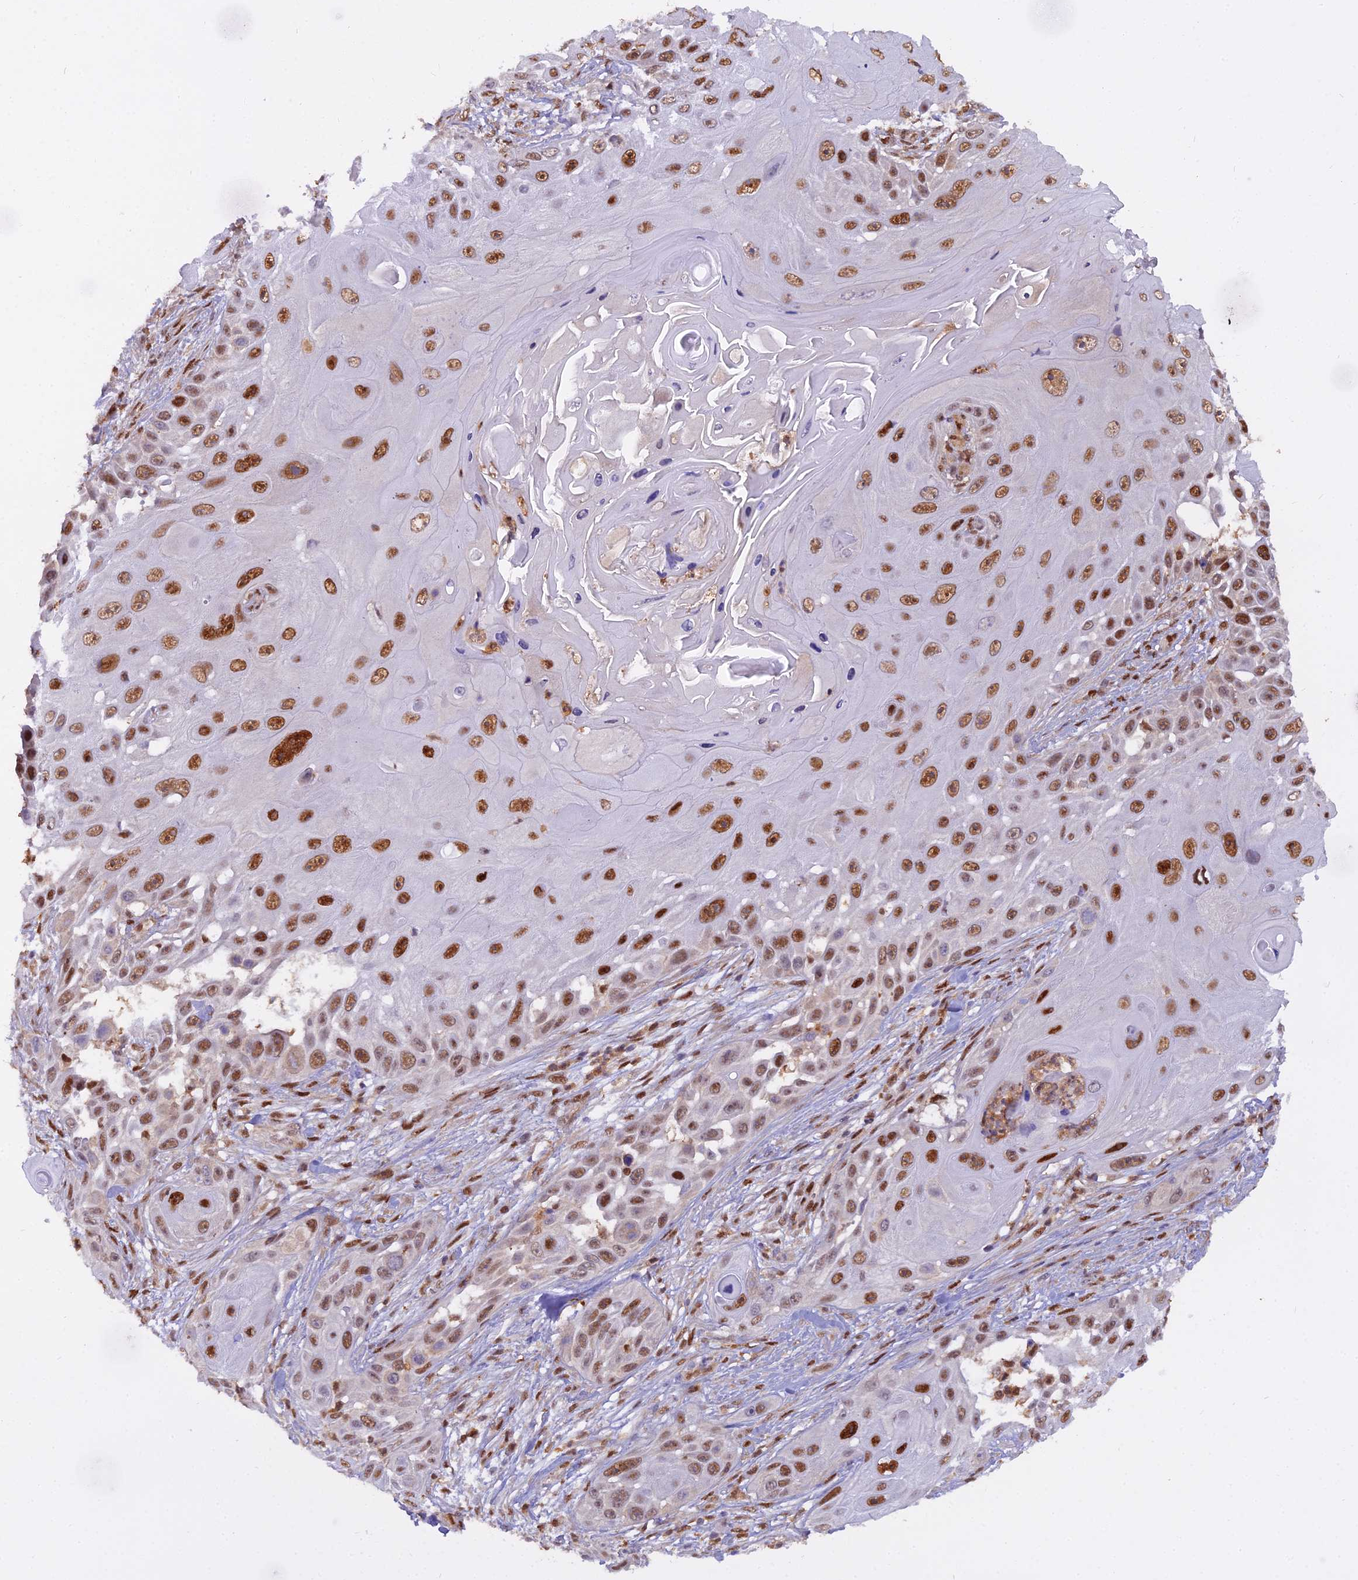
{"staining": {"intensity": "moderate", "quantity": ">75%", "location": "nuclear"}, "tissue": "skin cancer", "cell_type": "Tumor cells", "image_type": "cancer", "snomed": [{"axis": "morphology", "description": "Squamous cell carcinoma, NOS"}, {"axis": "topography", "description": "Skin"}], "caption": "A brown stain shows moderate nuclear staining of a protein in squamous cell carcinoma (skin) tumor cells.", "gene": "NPEPL1", "patient": {"sex": "female", "age": 44}}